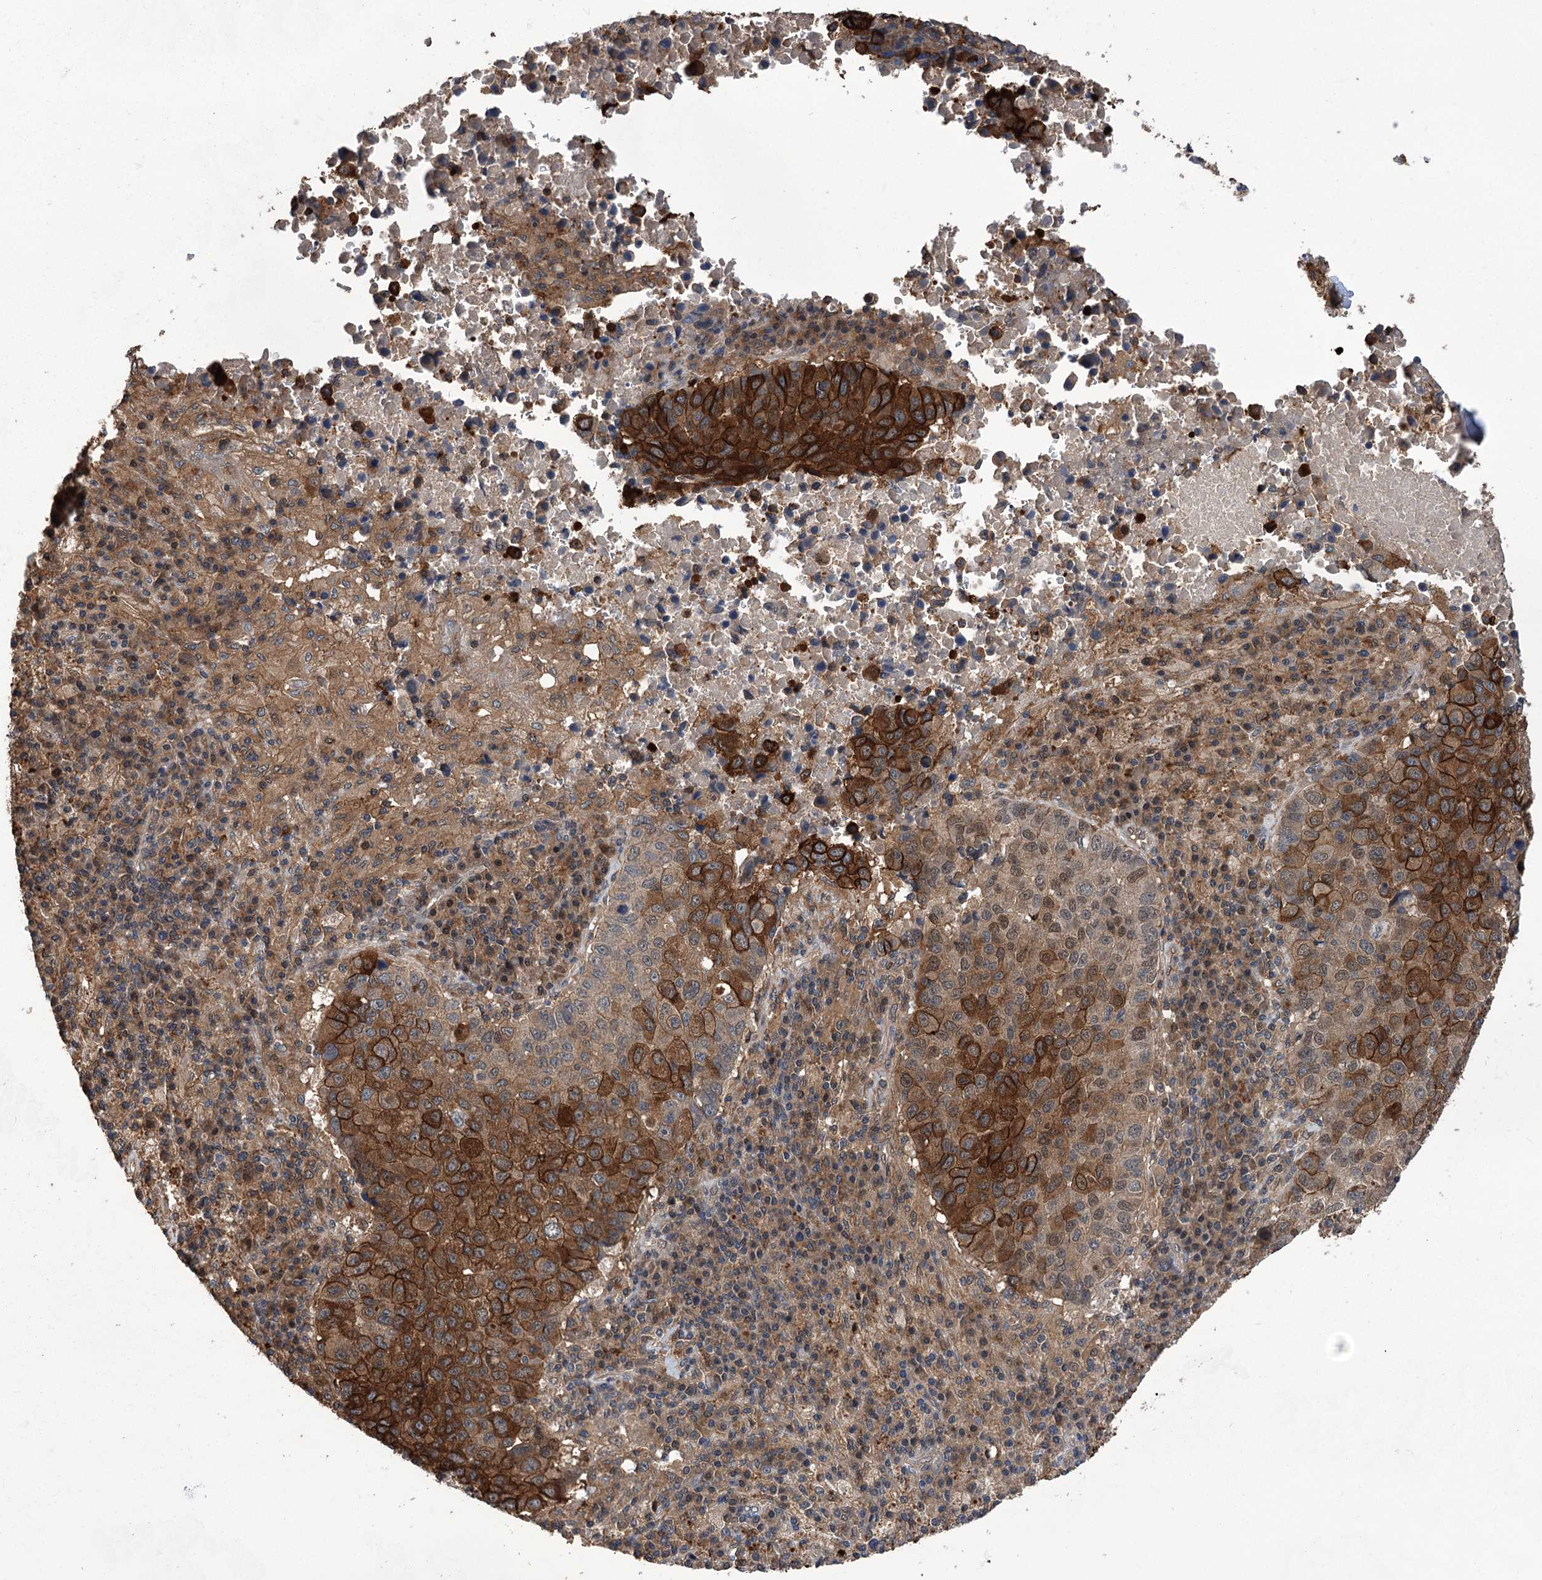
{"staining": {"intensity": "strong", "quantity": "25%-75%", "location": "cytoplasmic/membranous"}, "tissue": "lung cancer", "cell_type": "Tumor cells", "image_type": "cancer", "snomed": [{"axis": "morphology", "description": "Squamous cell carcinoma, NOS"}, {"axis": "topography", "description": "Lung"}], "caption": "Tumor cells display strong cytoplasmic/membranous positivity in about 25%-75% of cells in lung squamous cell carcinoma.", "gene": "DPP3", "patient": {"sex": "male", "age": 73}}